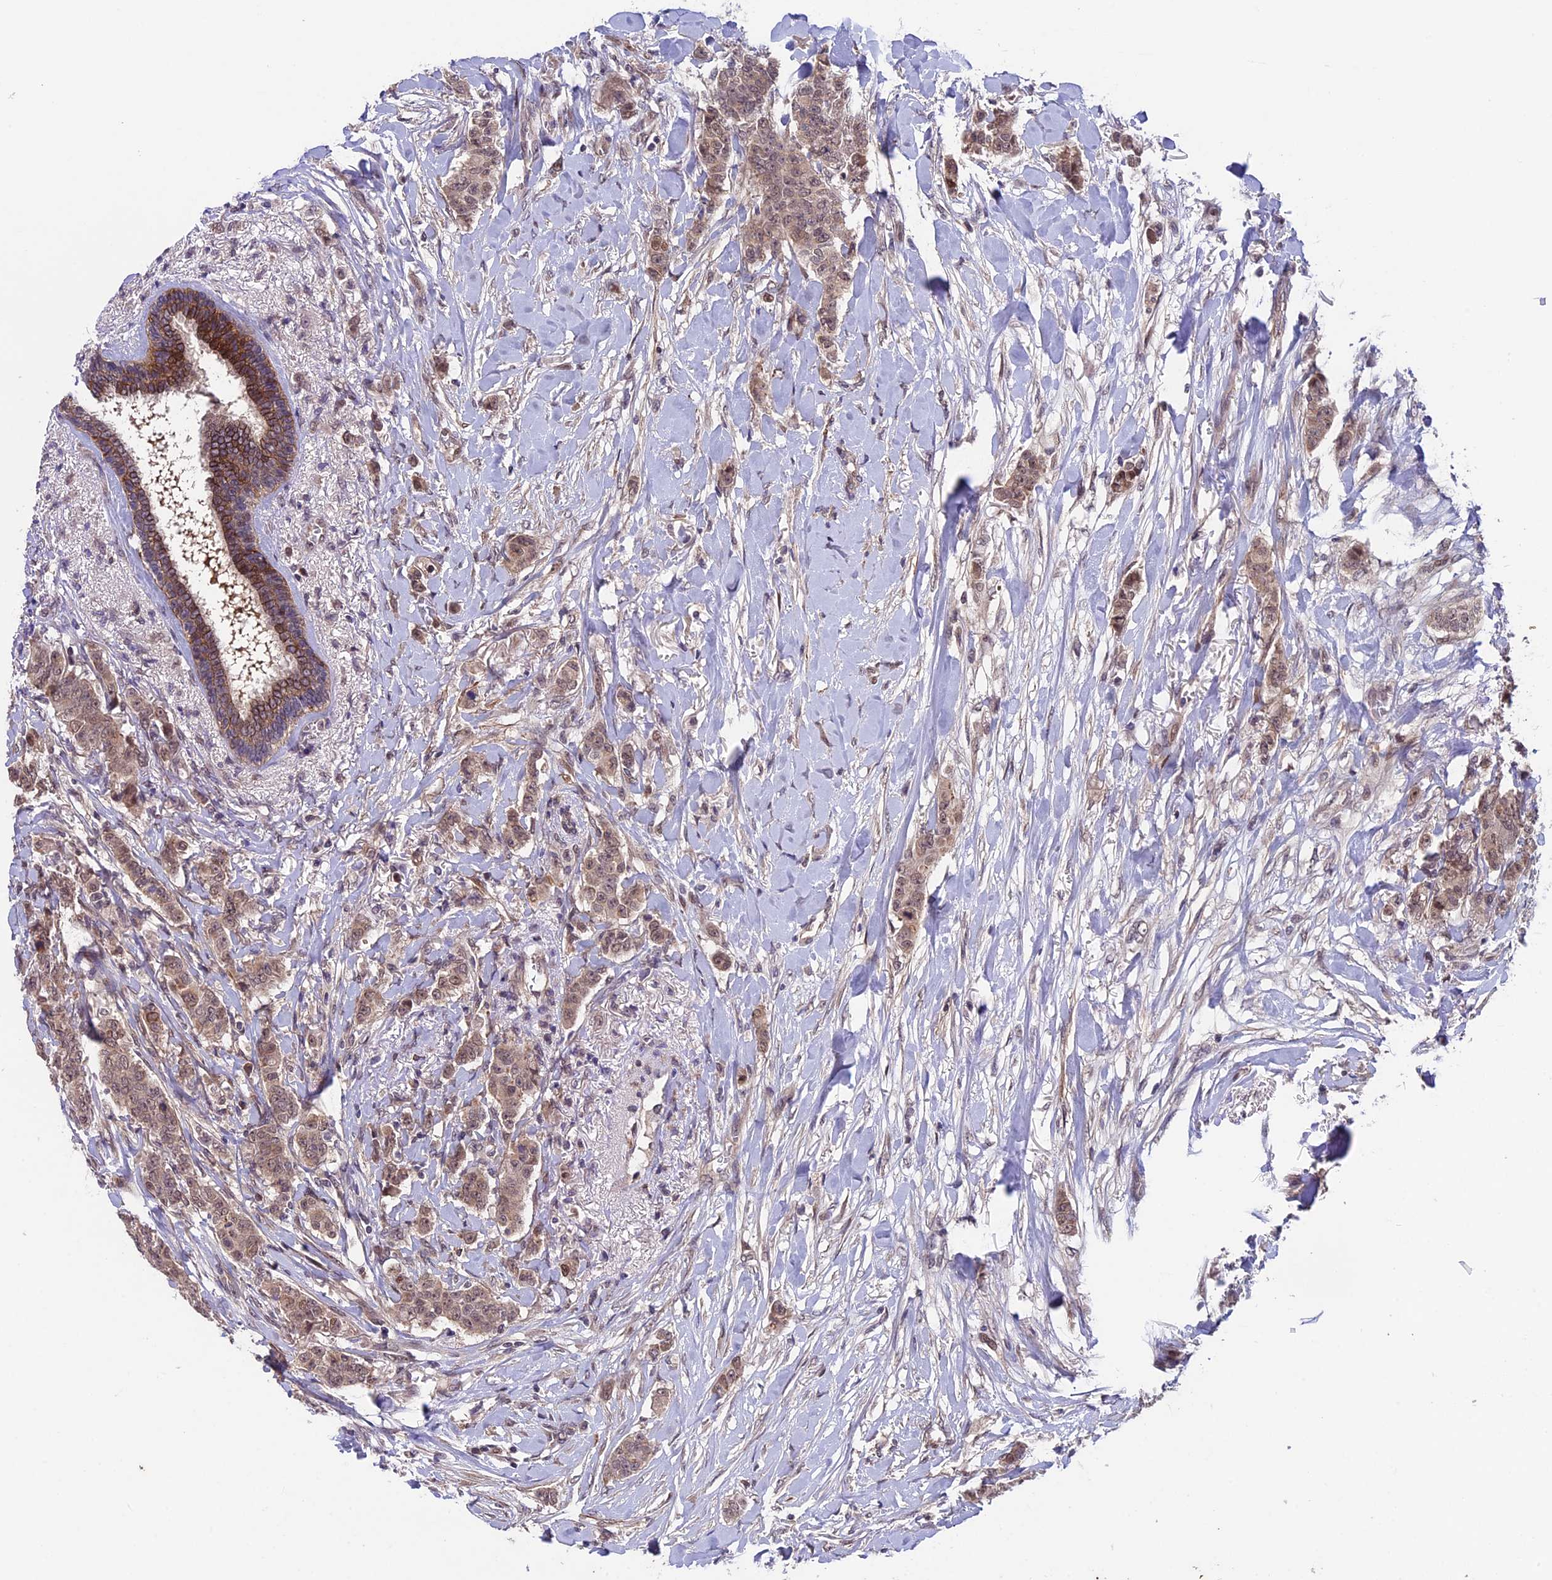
{"staining": {"intensity": "weak", "quantity": ">75%", "location": "cytoplasmic/membranous,nuclear"}, "tissue": "breast cancer", "cell_type": "Tumor cells", "image_type": "cancer", "snomed": [{"axis": "morphology", "description": "Duct carcinoma"}, {"axis": "topography", "description": "Breast"}], "caption": "About >75% of tumor cells in human infiltrating ductal carcinoma (breast) display weak cytoplasmic/membranous and nuclear protein expression as visualized by brown immunohistochemical staining.", "gene": "SIPA1L3", "patient": {"sex": "female", "age": 40}}